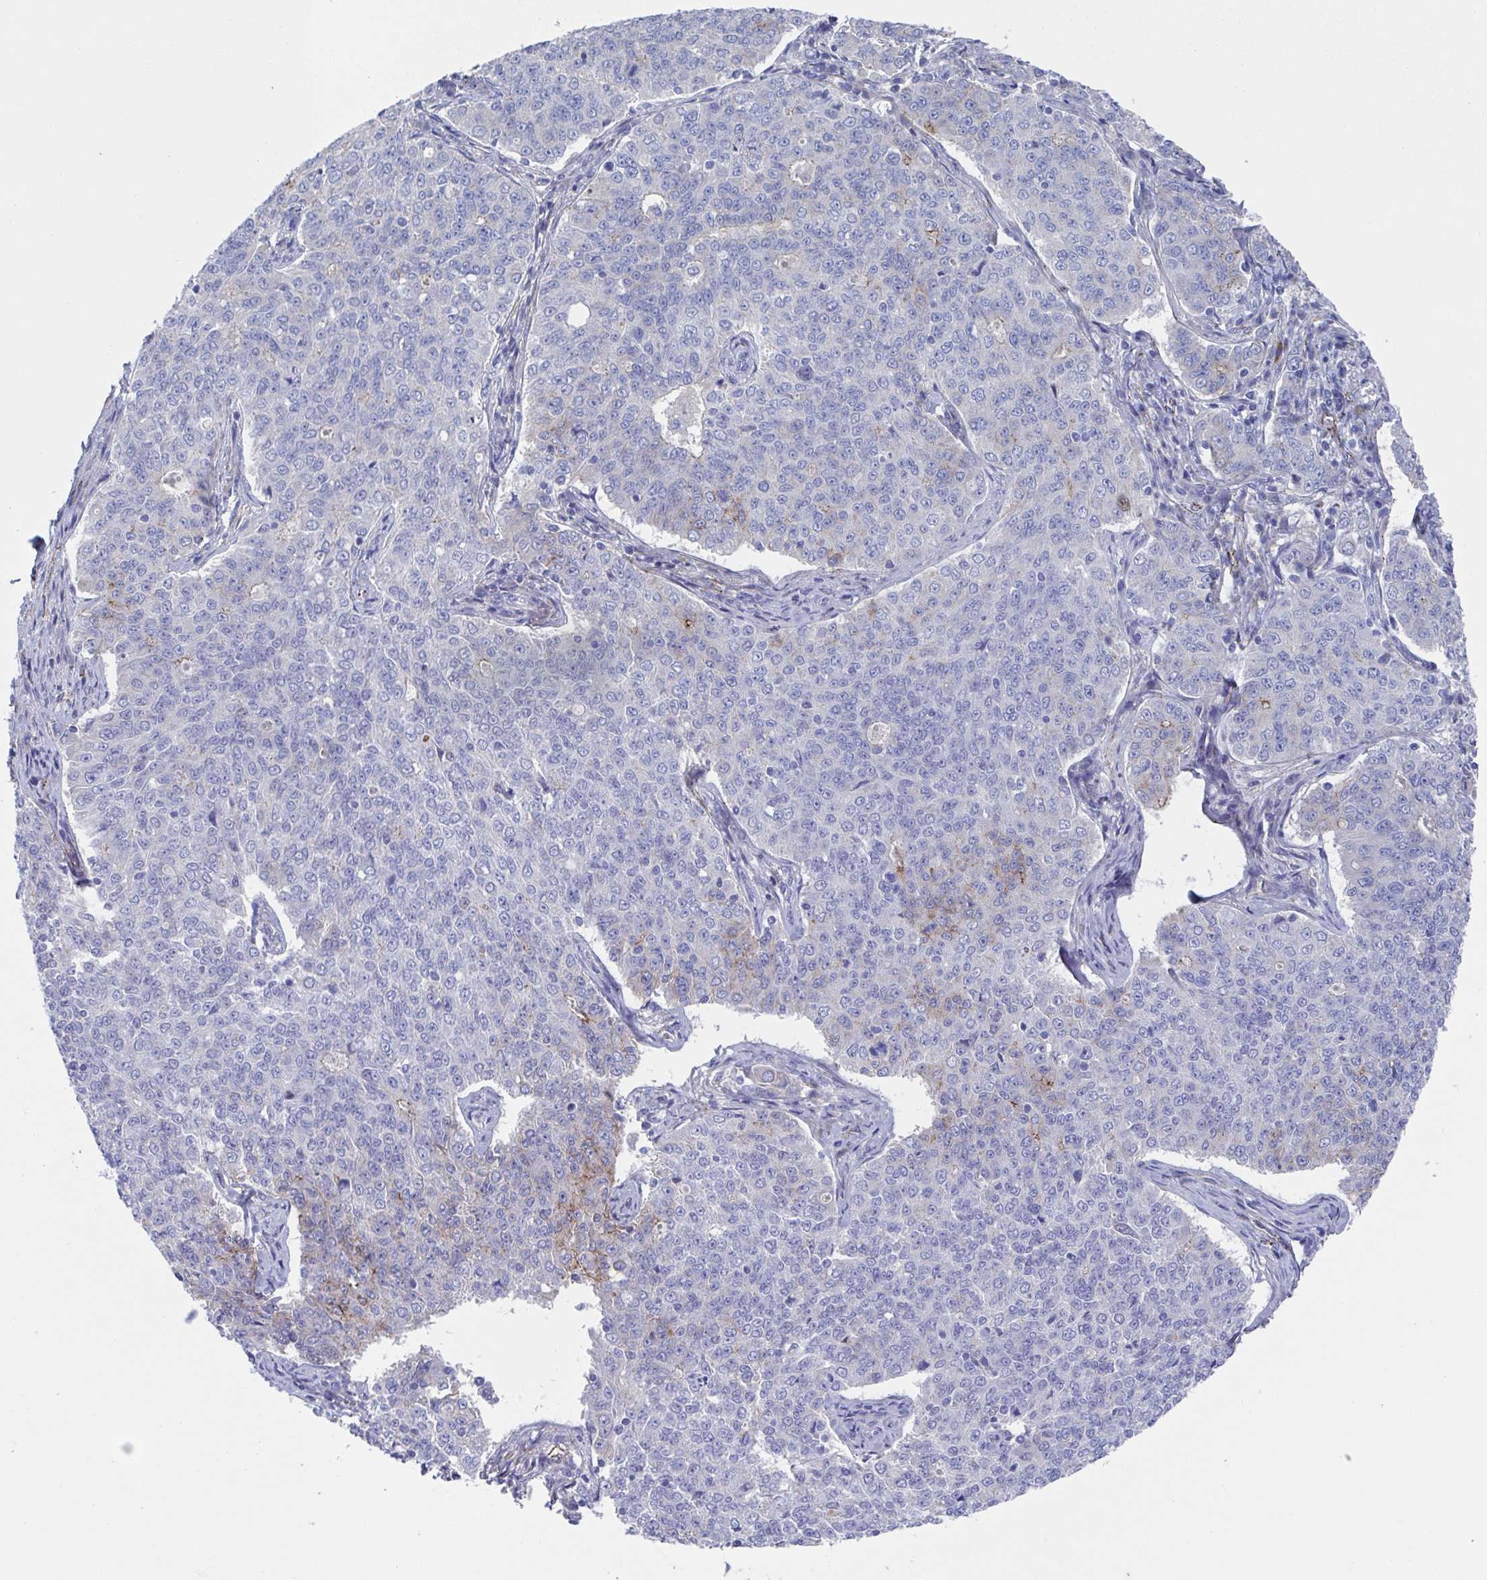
{"staining": {"intensity": "moderate", "quantity": "<25%", "location": "cytoplasmic/membranous"}, "tissue": "endometrial cancer", "cell_type": "Tumor cells", "image_type": "cancer", "snomed": [{"axis": "morphology", "description": "Adenocarcinoma, NOS"}, {"axis": "topography", "description": "Endometrium"}], "caption": "Protein expression analysis of human endometrial cancer (adenocarcinoma) reveals moderate cytoplasmic/membranous staining in approximately <25% of tumor cells.", "gene": "CDH2", "patient": {"sex": "female", "age": 43}}